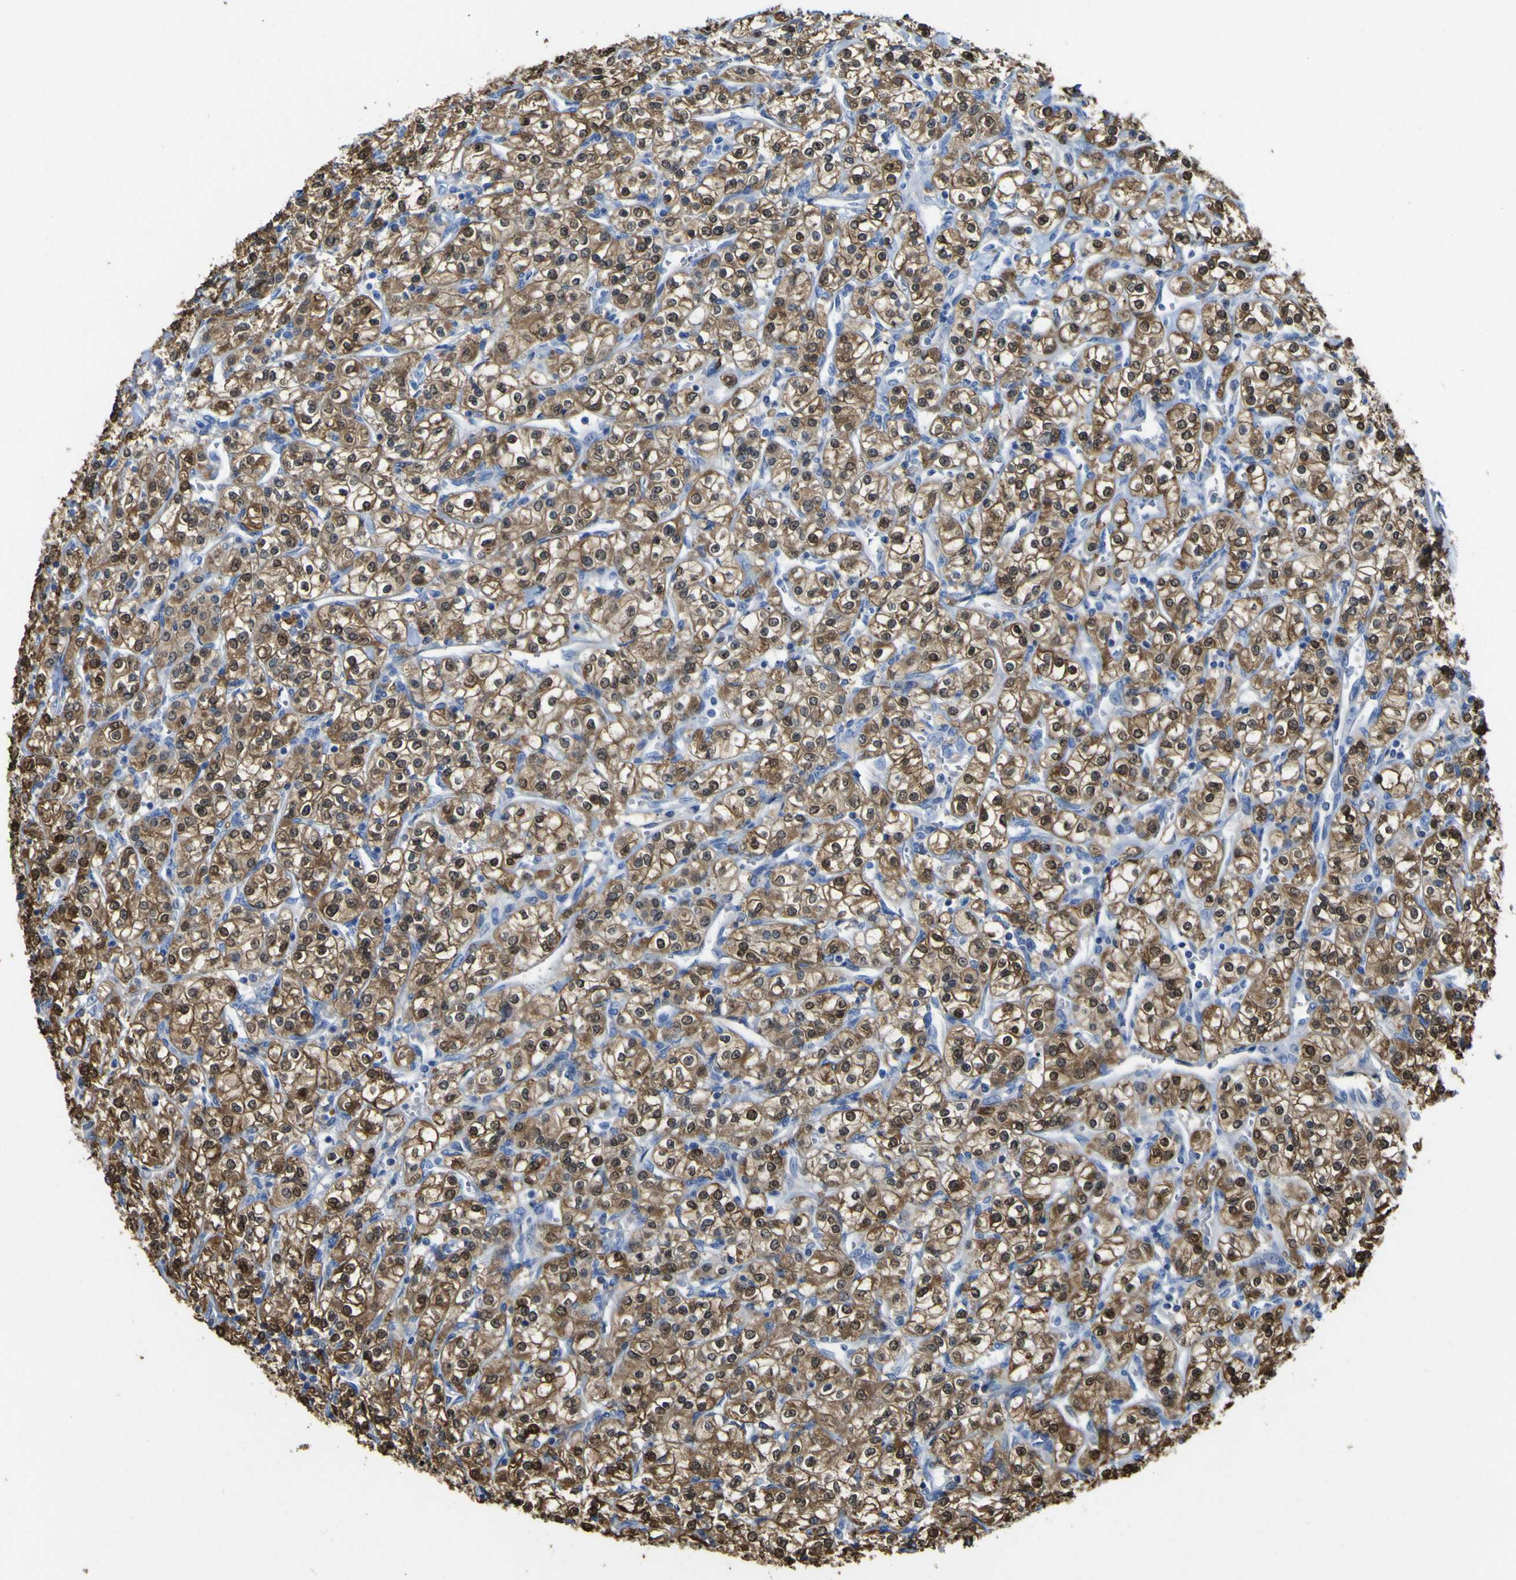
{"staining": {"intensity": "moderate", "quantity": ">75%", "location": "cytoplasmic/membranous,nuclear"}, "tissue": "renal cancer", "cell_type": "Tumor cells", "image_type": "cancer", "snomed": [{"axis": "morphology", "description": "Adenocarcinoma, NOS"}, {"axis": "topography", "description": "Kidney"}], "caption": "About >75% of tumor cells in human renal cancer exhibit moderate cytoplasmic/membranous and nuclear protein positivity as visualized by brown immunohistochemical staining.", "gene": "ABHD3", "patient": {"sex": "male", "age": 77}}